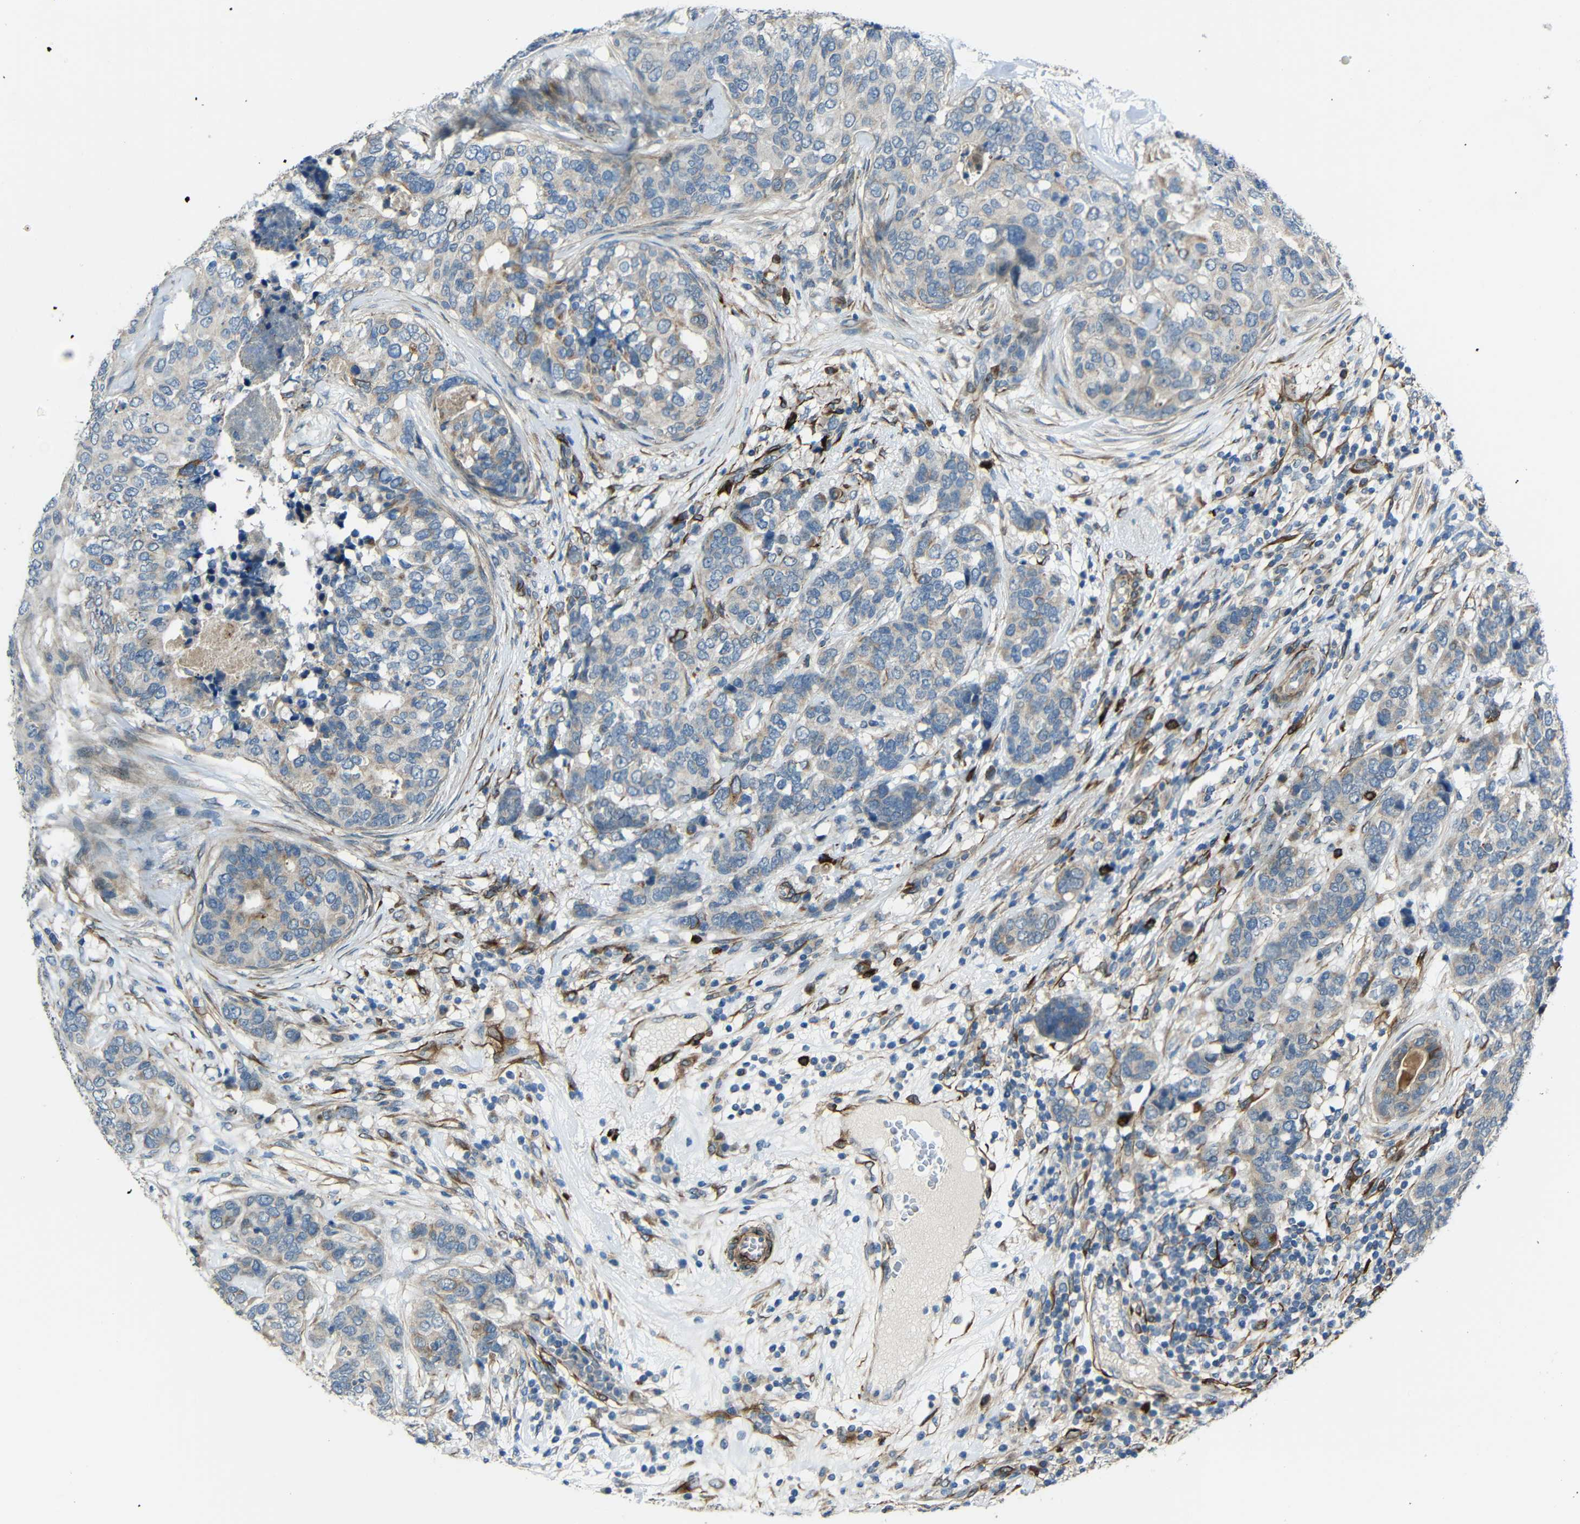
{"staining": {"intensity": "weak", "quantity": "25%-75%", "location": "cytoplasmic/membranous"}, "tissue": "breast cancer", "cell_type": "Tumor cells", "image_type": "cancer", "snomed": [{"axis": "morphology", "description": "Lobular carcinoma"}, {"axis": "topography", "description": "Breast"}], "caption": "Lobular carcinoma (breast) stained with DAB (3,3'-diaminobenzidine) IHC demonstrates low levels of weak cytoplasmic/membranous expression in about 25%-75% of tumor cells. (Brightfield microscopy of DAB IHC at high magnification).", "gene": "DCLK1", "patient": {"sex": "female", "age": 59}}